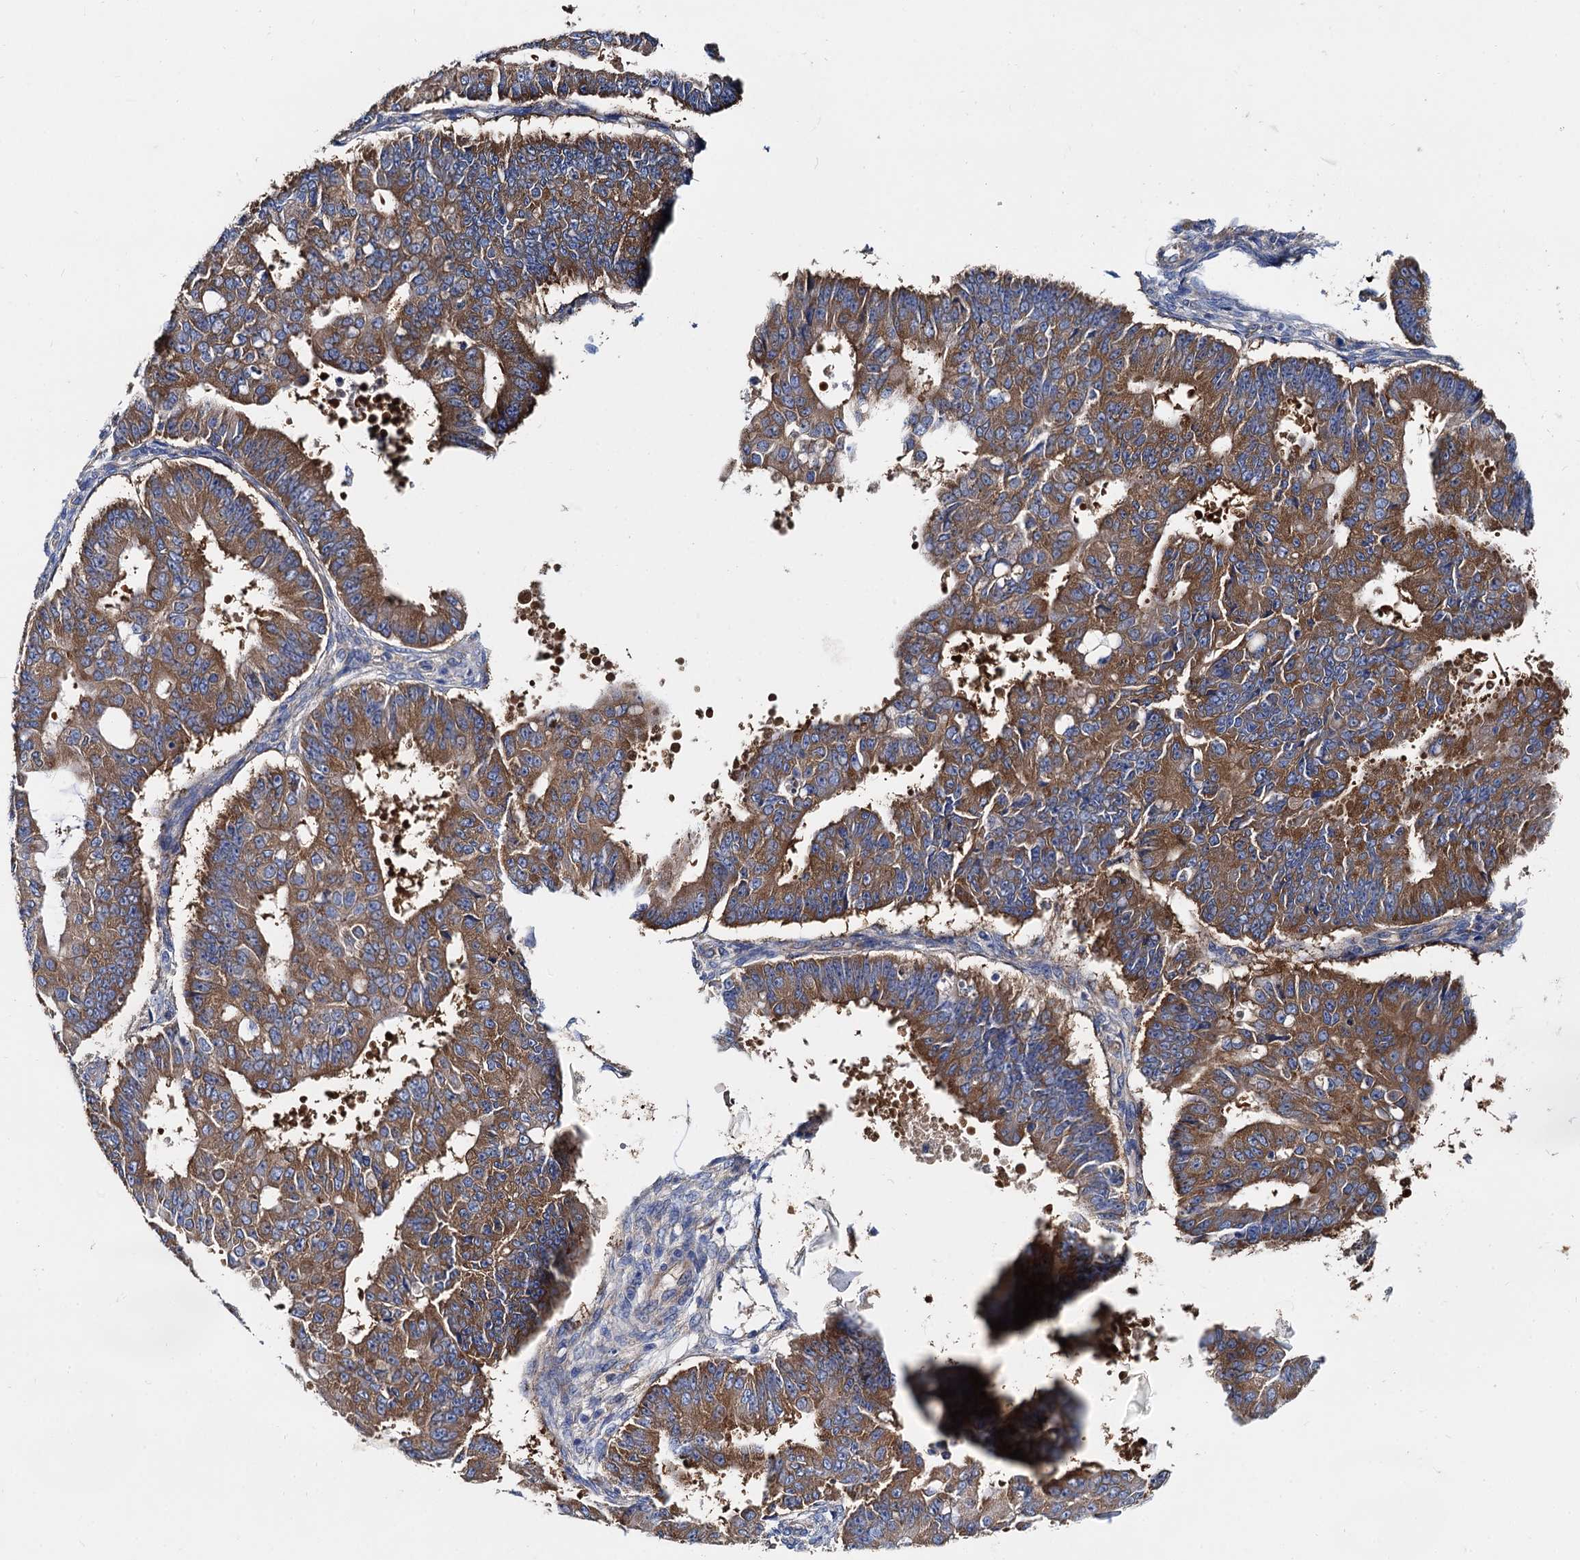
{"staining": {"intensity": "moderate", "quantity": ">75%", "location": "cytoplasmic/membranous"}, "tissue": "ovarian cancer", "cell_type": "Tumor cells", "image_type": "cancer", "snomed": [{"axis": "morphology", "description": "Carcinoma, endometroid"}, {"axis": "topography", "description": "Appendix"}, {"axis": "topography", "description": "Ovary"}], "caption": "Tumor cells display moderate cytoplasmic/membranous staining in about >75% of cells in ovarian endometroid carcinoma.", "gene": "QARS1", "patient": {"sex": "female", "age": 42}}